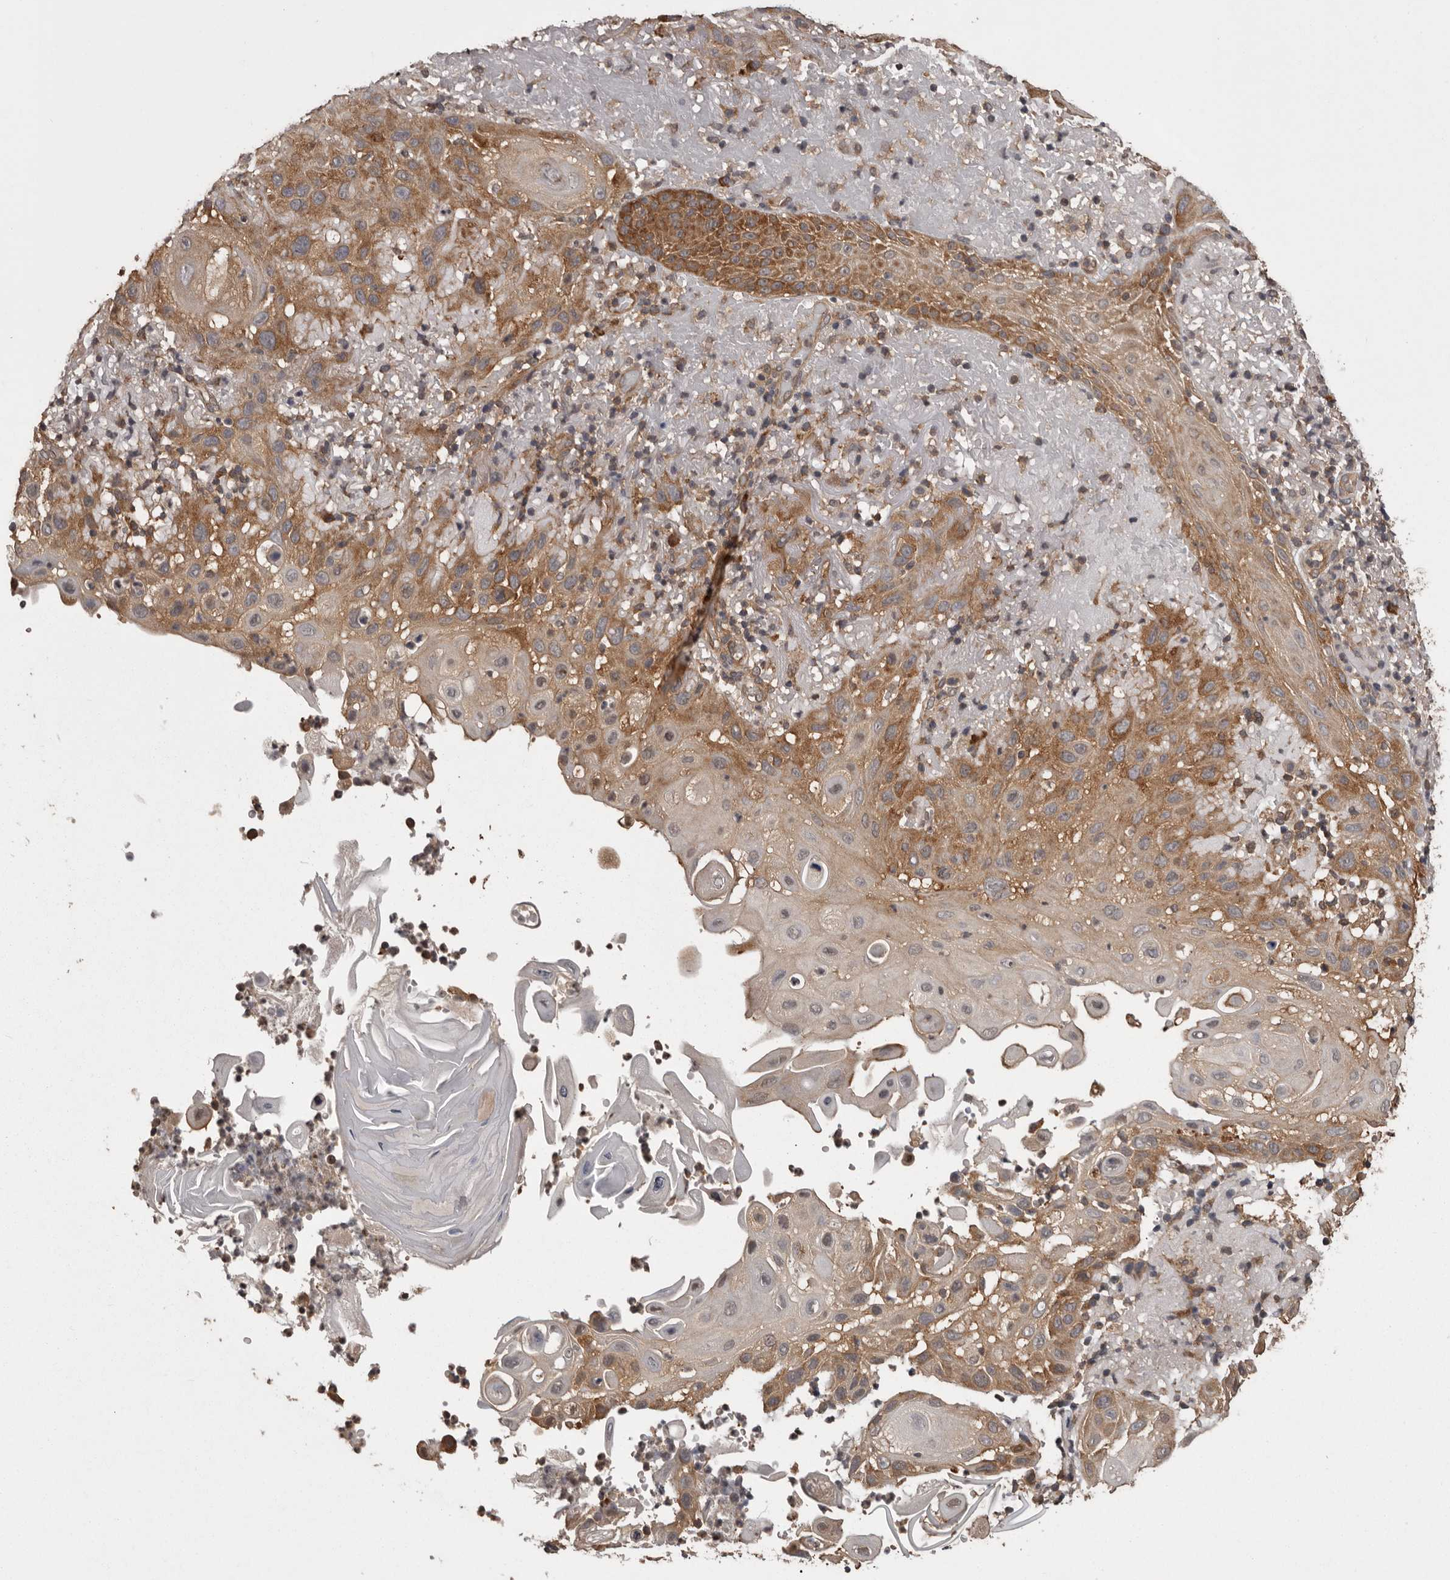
{"staining": {"intensity": "moderate", "quantity": ">75%", "location": "cytoplasmic/membranous"}, "tissue": "skin cancer", "cell_type": "Tumor cells", "image_type": "cancer", "snomed": [{"axis": "morphology", "description": "Normal tissue, NOS"}, {"axis": "morphology", "description": "Squamous cell carcinoma, NOS"}, {"axis": "topography", "description": "Skin"}], "caption": "This is an image of immunohistochemistry staining of squamous cell carcinoma (skin), which shows moderate staining in the cytoplasmic/membranous of tumor cells.", "gene": "DARS1", "patient": {"sex": "female", "age": 96}}